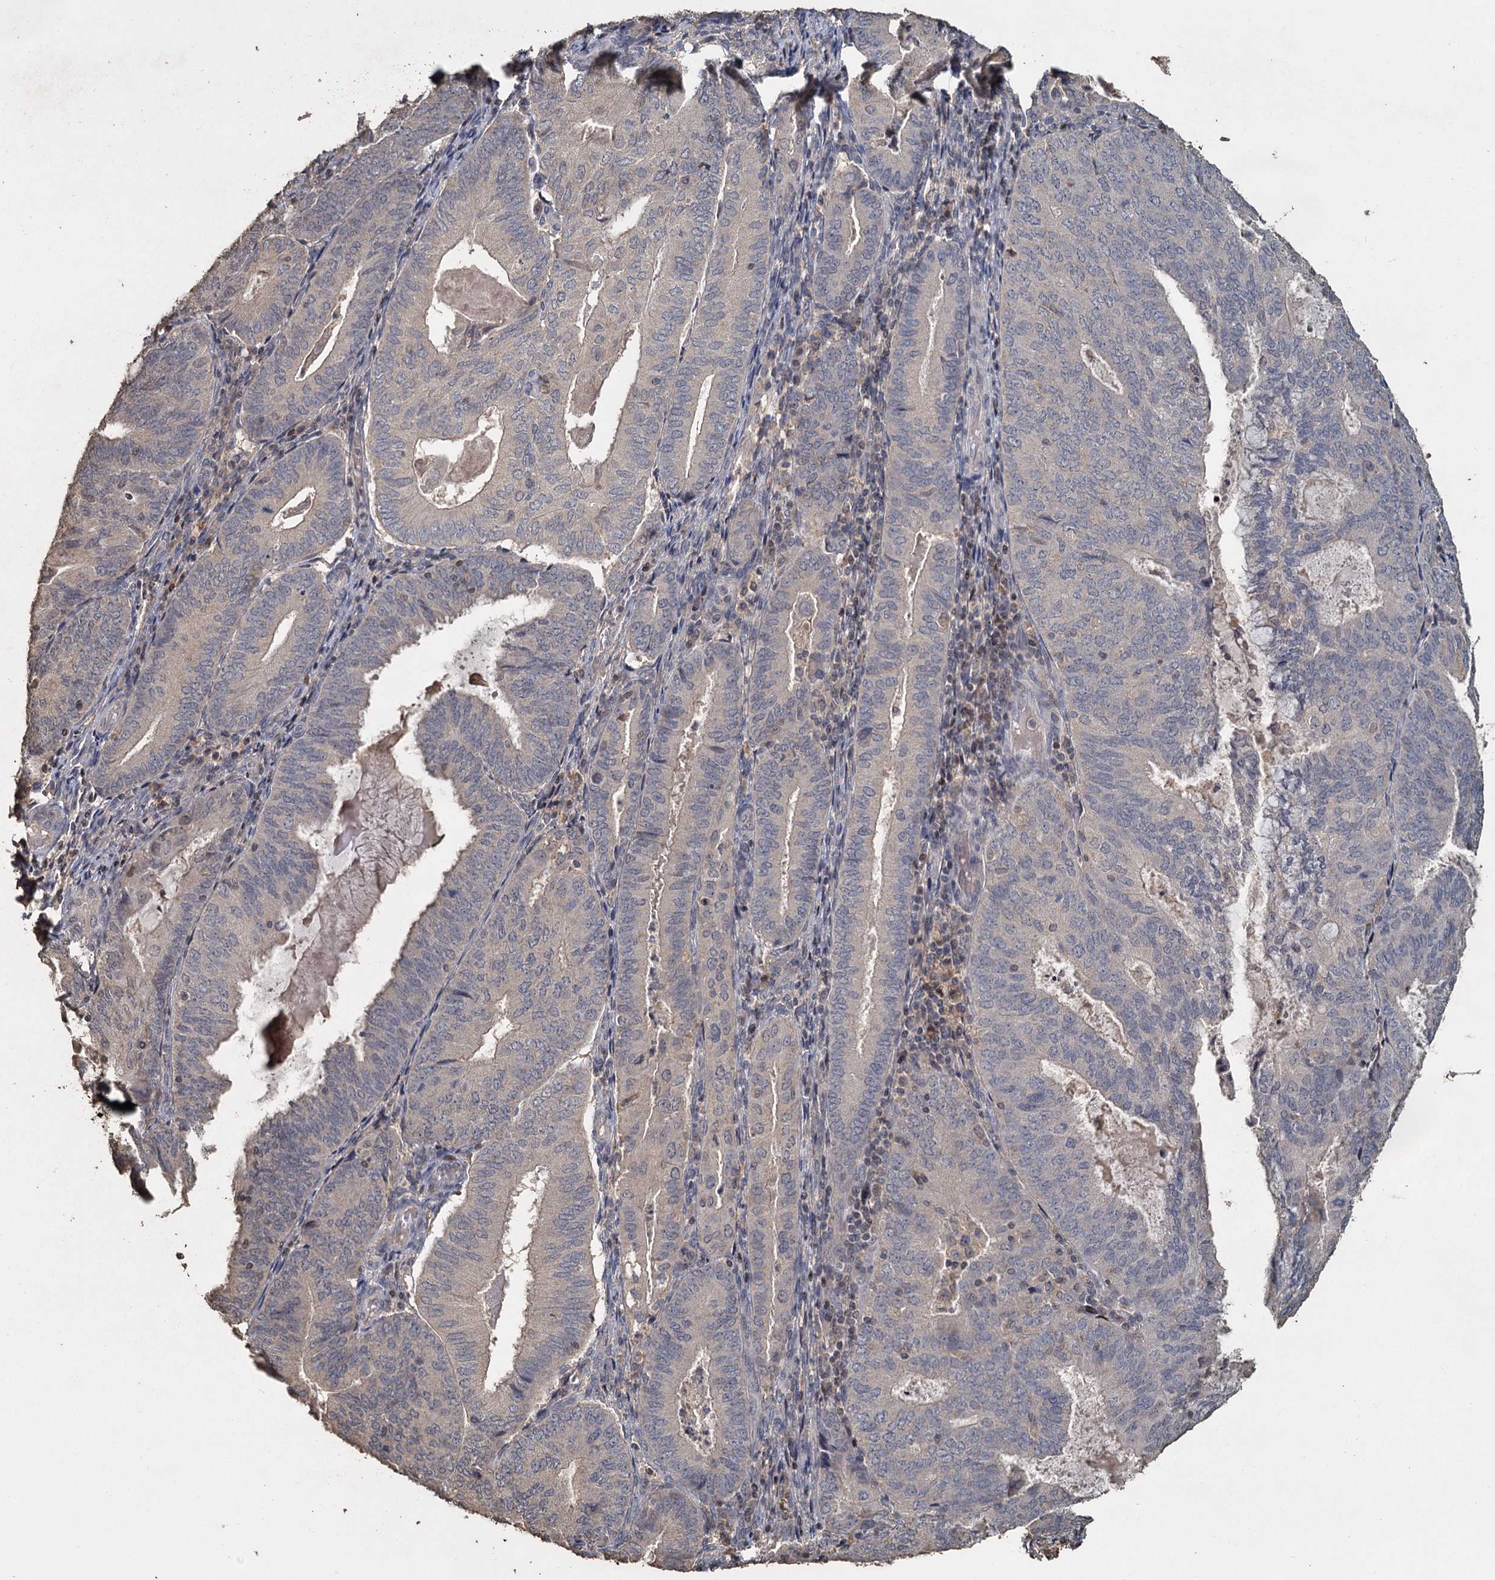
{"staining": {"intensity": "weak", "quantity": "<25%", "location": "cytoplasmic/membranous"}, "tissue": "endometrial cancer", "cell_type": "Tumor cells", "image_type": "cancer", "snomed": [{"axis": "morphology", "description": "Adenocarcinoma, NOS"}, {"axis": "topography", "description": "Endometrium"}], "caption": "Tumor cells are negative for protein expression in human endometrial adenocarcinoma.", "gene": "CCDC61", "patient": {"sex": "female", "age": 81}}